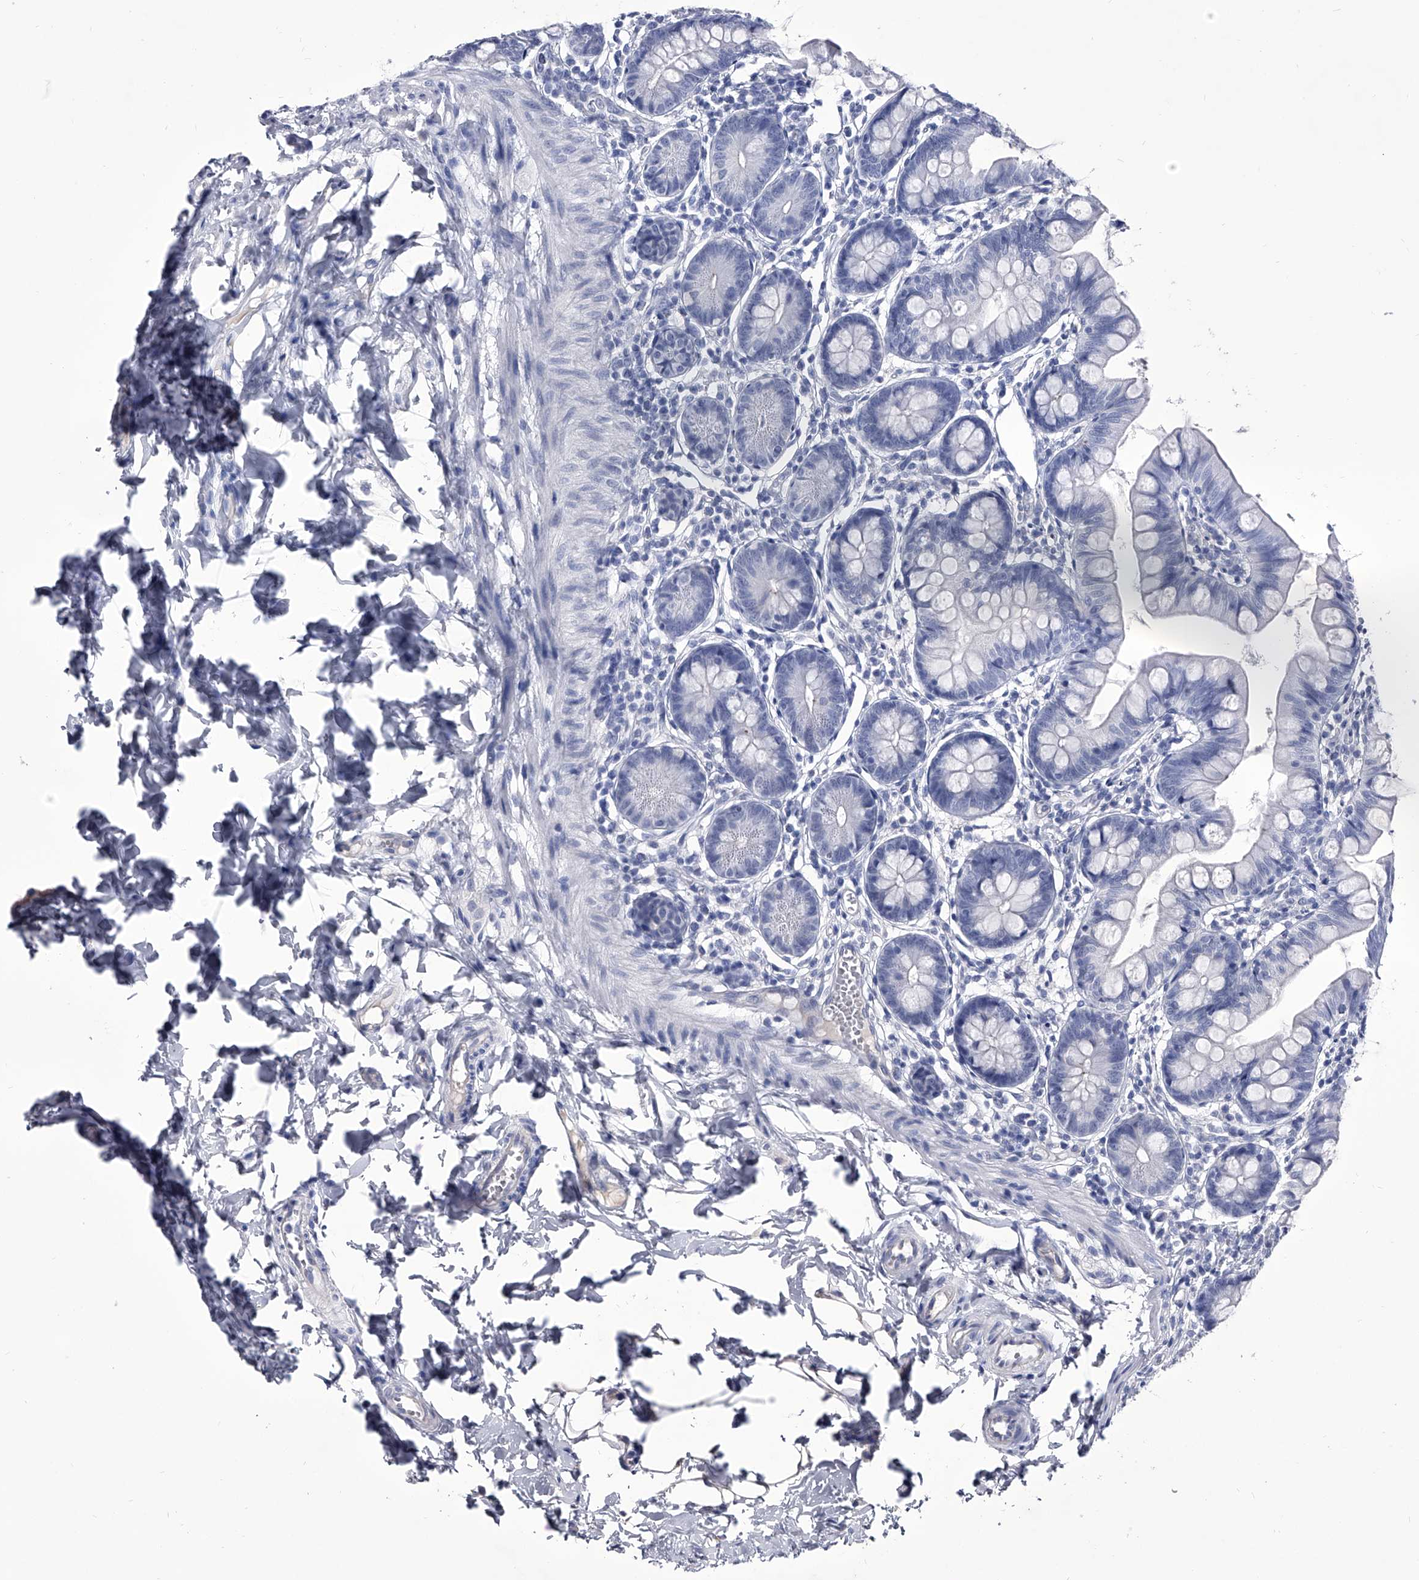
{"staining": {"intensity": "negative", "quantity": "none", "location": "none"}, "tissue": "small intestine", "cell_type": "Glandular cells", "image_type": "normal", "snomed": [{"axis": "morphology", "description": "Normal tissue, NOS"}, {"axis": "topography", "description": "Small intestine"}], "caption": "DAB (3,3'-diaminobenzidine) immunohistochemical staining of normal small intestine demonstrates no significant expression in glandular cells.", "gene": "CRISP2", "patient": {"sex": "male", "age": 7}}